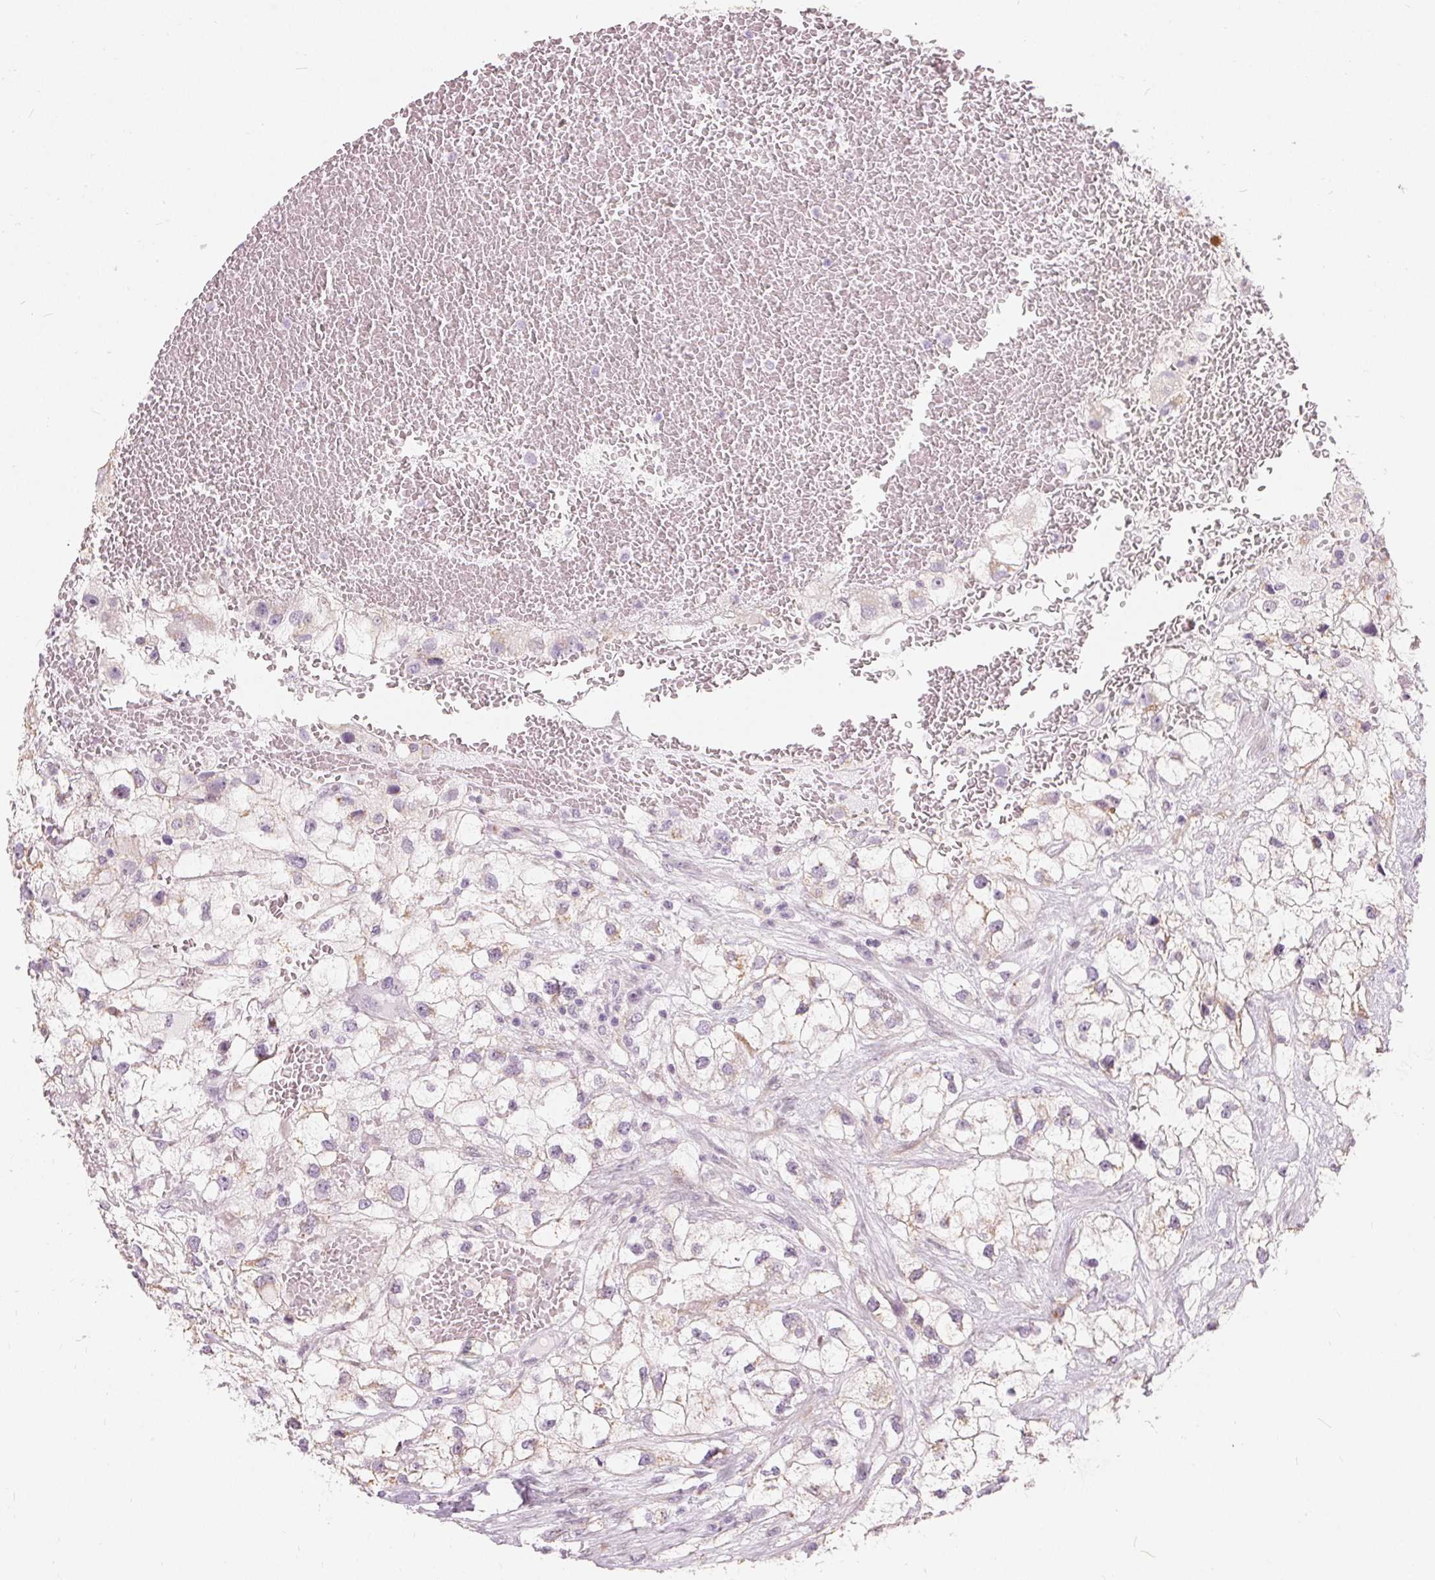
{"staining": {"intensity": "weak", "quantity": "<25%", "location": "cytoplasmic/membranous"}, "tissue": "renal cancer", "cell_type": "Tumor cells", "image_type": "cancer", "snomed": [{"axis": "morphology", "description": "Adenocarcinoma, NOS"}, {"axis": "topography", "description": "Kidney"}], "caption": "There is no significant staining in tumor cells of renal cancer.", "gene": "HOPX", "patient": {"sex": "male", "age": 59}}